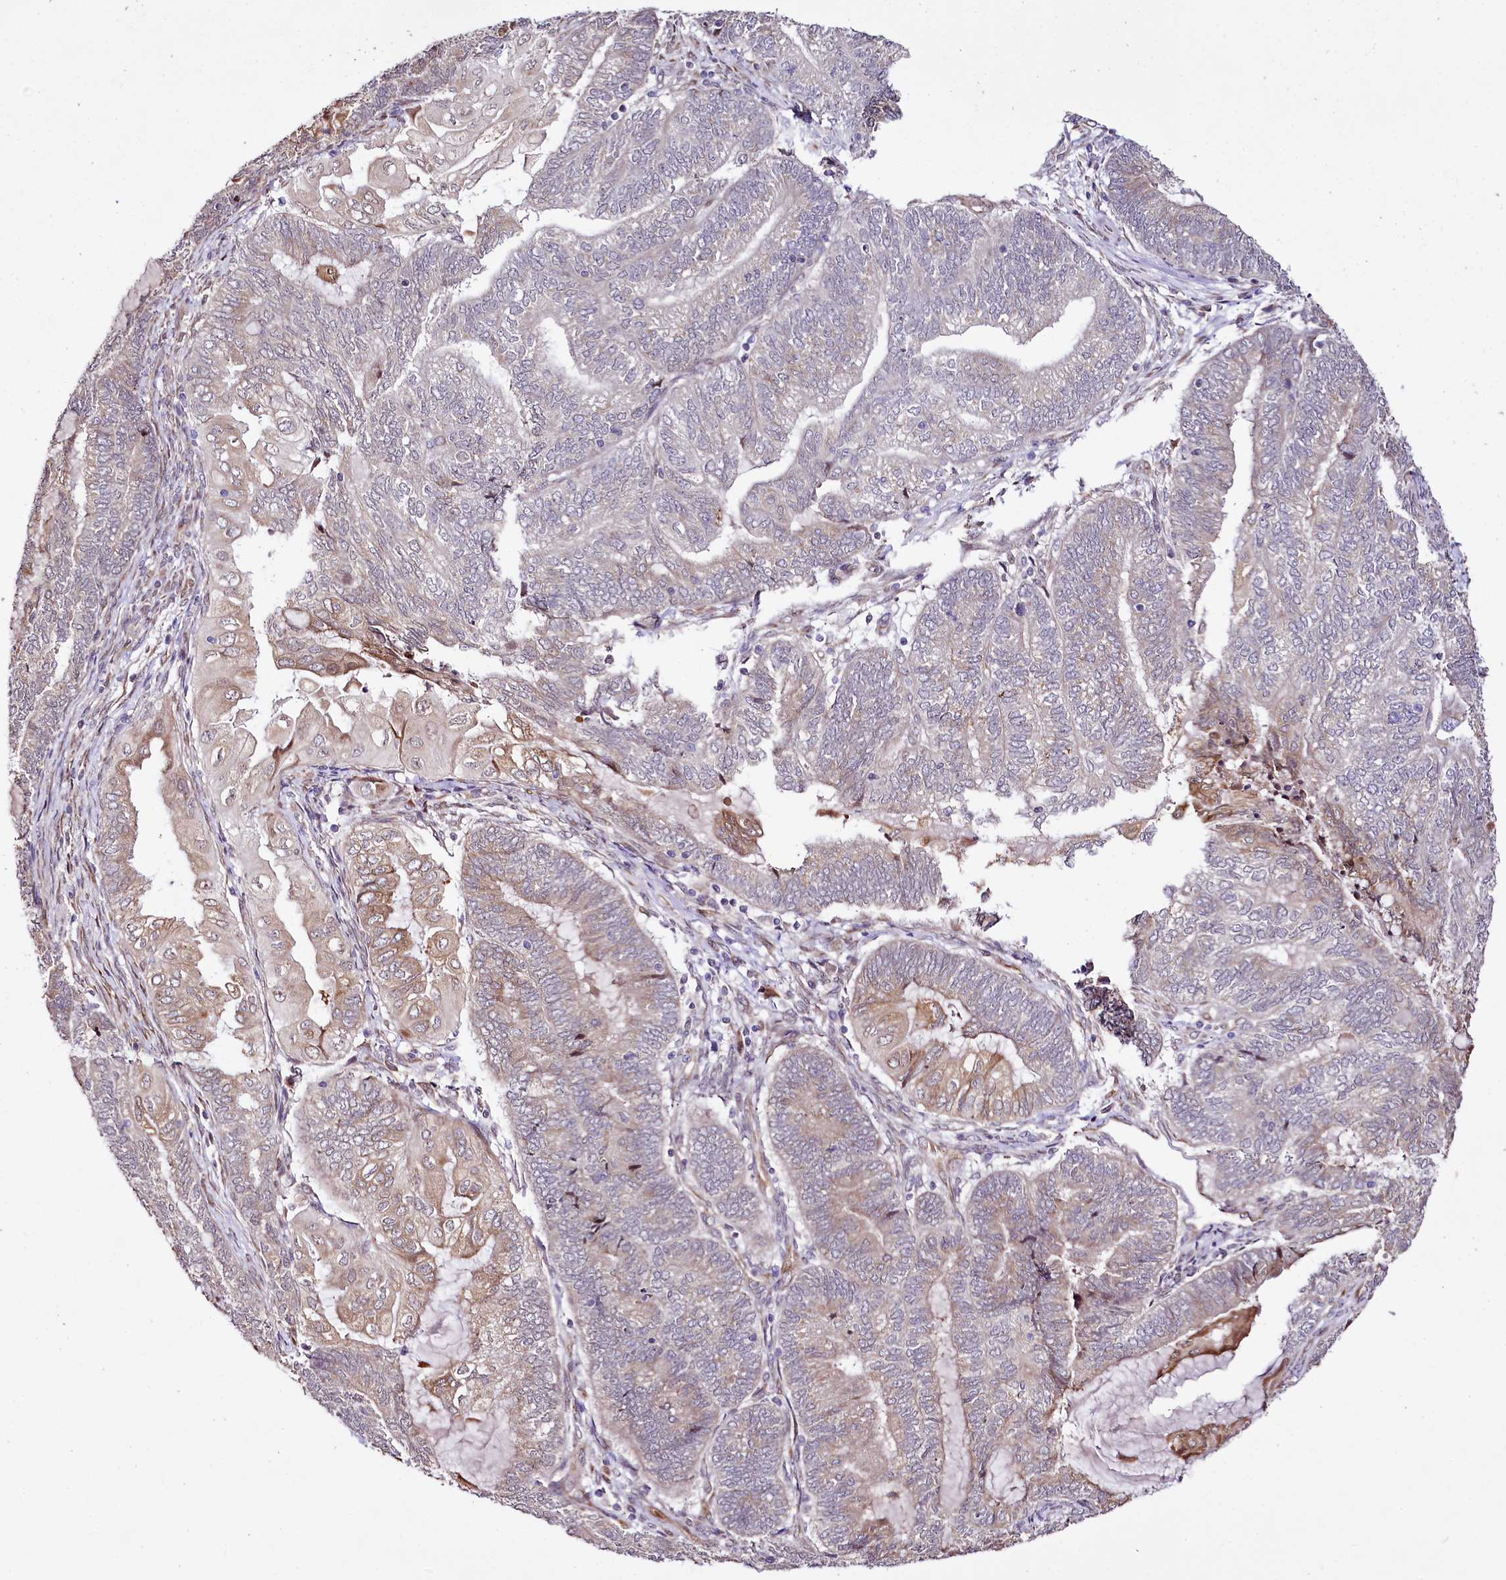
{"staining": {"intensity": "weak", "quantity": "<25%", "location": "cytoplasmic/membranous"}, "tissue": "endometrial cancer", "cell_type": "Tumor cells", "image_type": "cancer", "snomed": [{"axis": "morphology", "description": "Adenocarcinoma, NOS"}, {"axis": "topography", "description": "Uterus"}, {"axis": "topography", "description": "Endometrium"}], "caption": "Immunohistochemical staining of human endometrial cancer (adenocarcinoma) exhibits no significant staining in tumor cells.", "gene": "CUTC", "patient": {"sex": "female", "age": 70}}